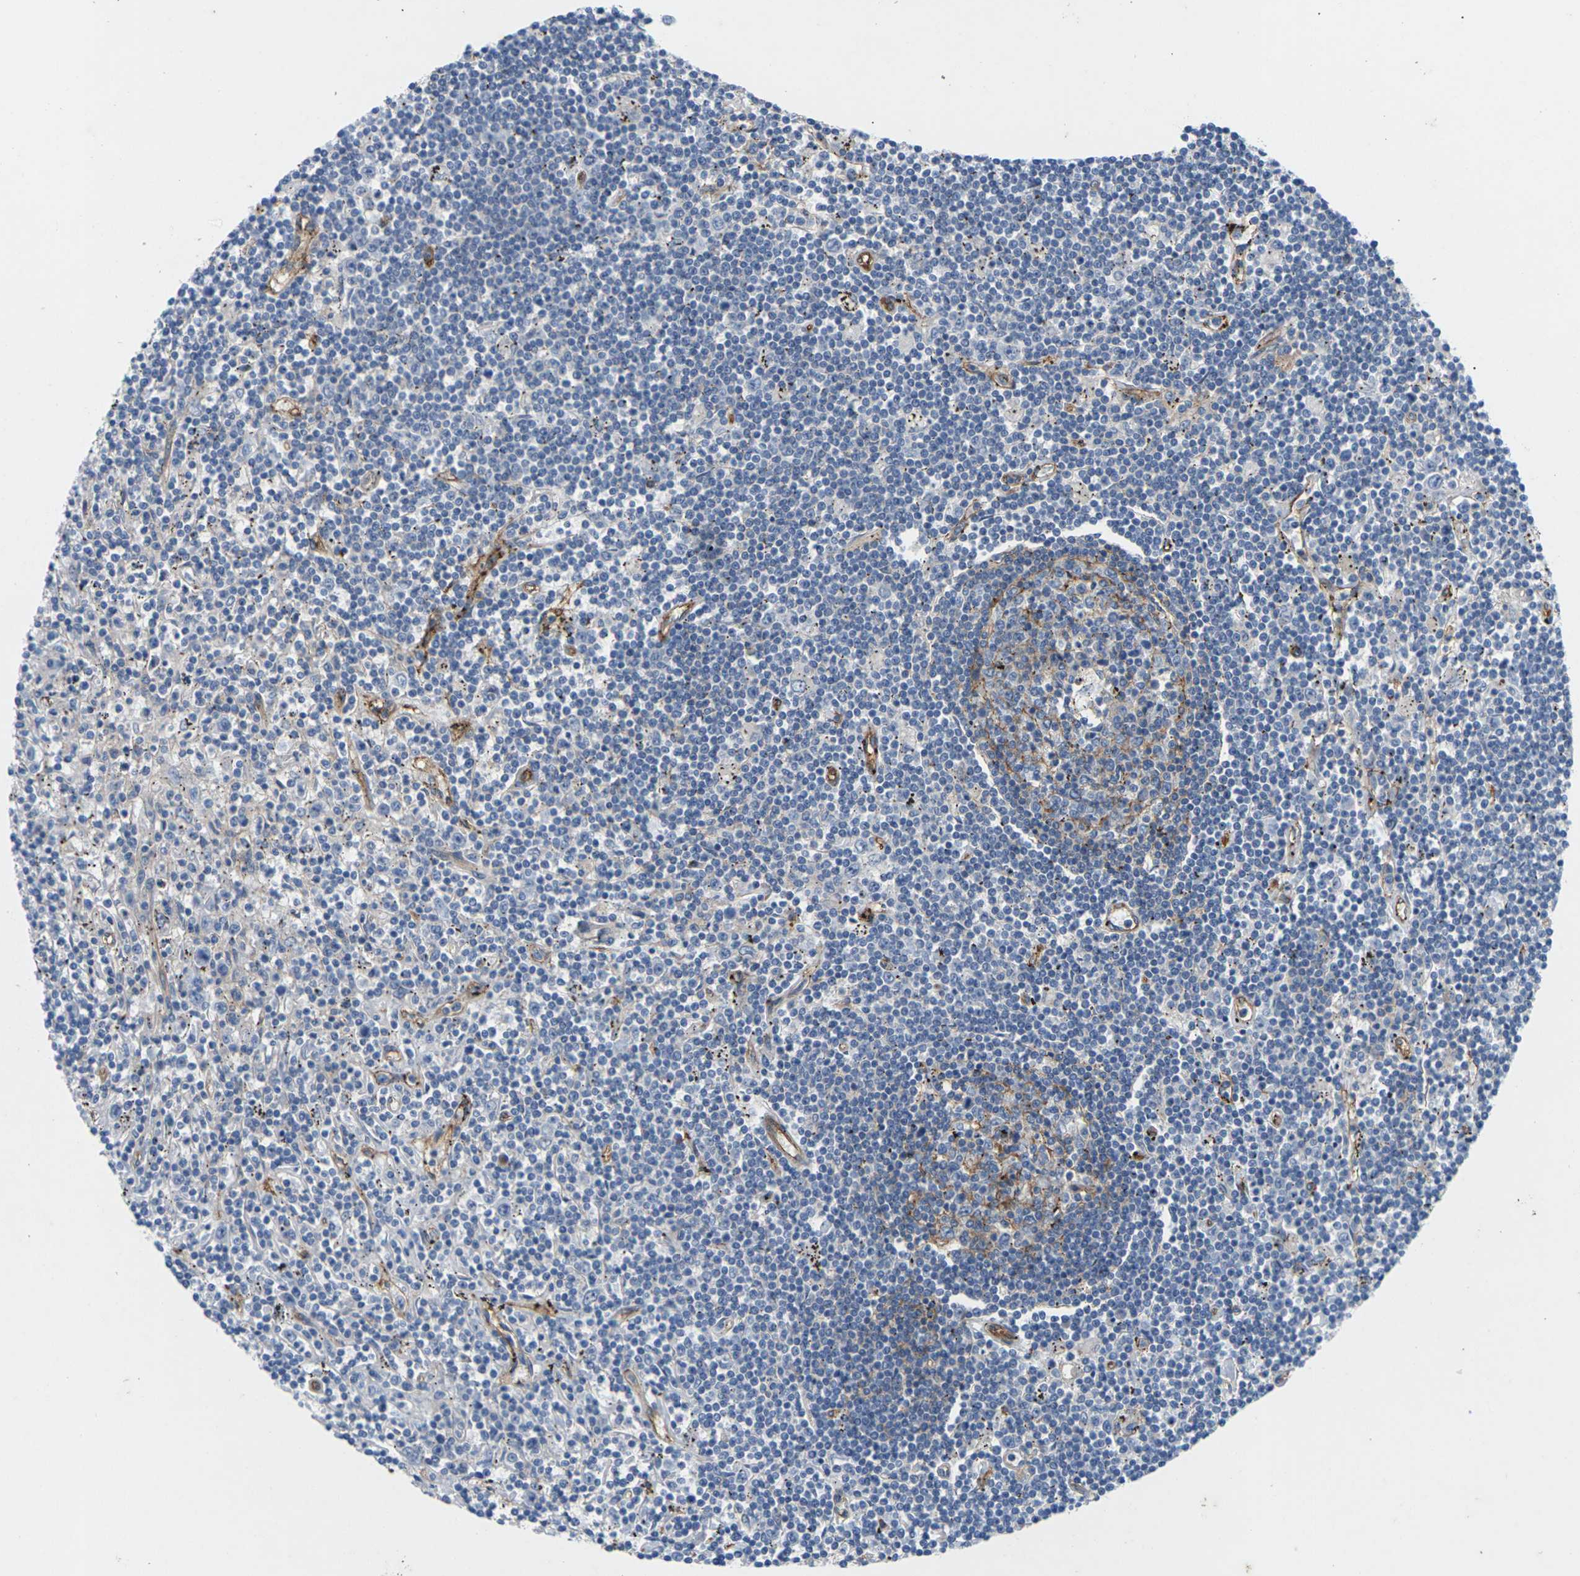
{"staining": {"intensity": "negative", "quantity": "none", "location": "none"}, "tissue": "lymphoma", "cell_type": "Tumor cells", "image_type": "cancer", "snomed": [{"axis": "morphology", "description": "Malignant lymphoma, non-Hodgkin's type, Low grade"}, {"axis": "topography", "description": "Spleen"}], "caption": "There is no significant staining in tumor cells of low-grade malignant lymphoma, non-Hodgkin's type. (Brightfield microscopy of DAB IHC at high magnification).", "gene": "ITGA5", "patient": {"sex": "male", "age": 76}}